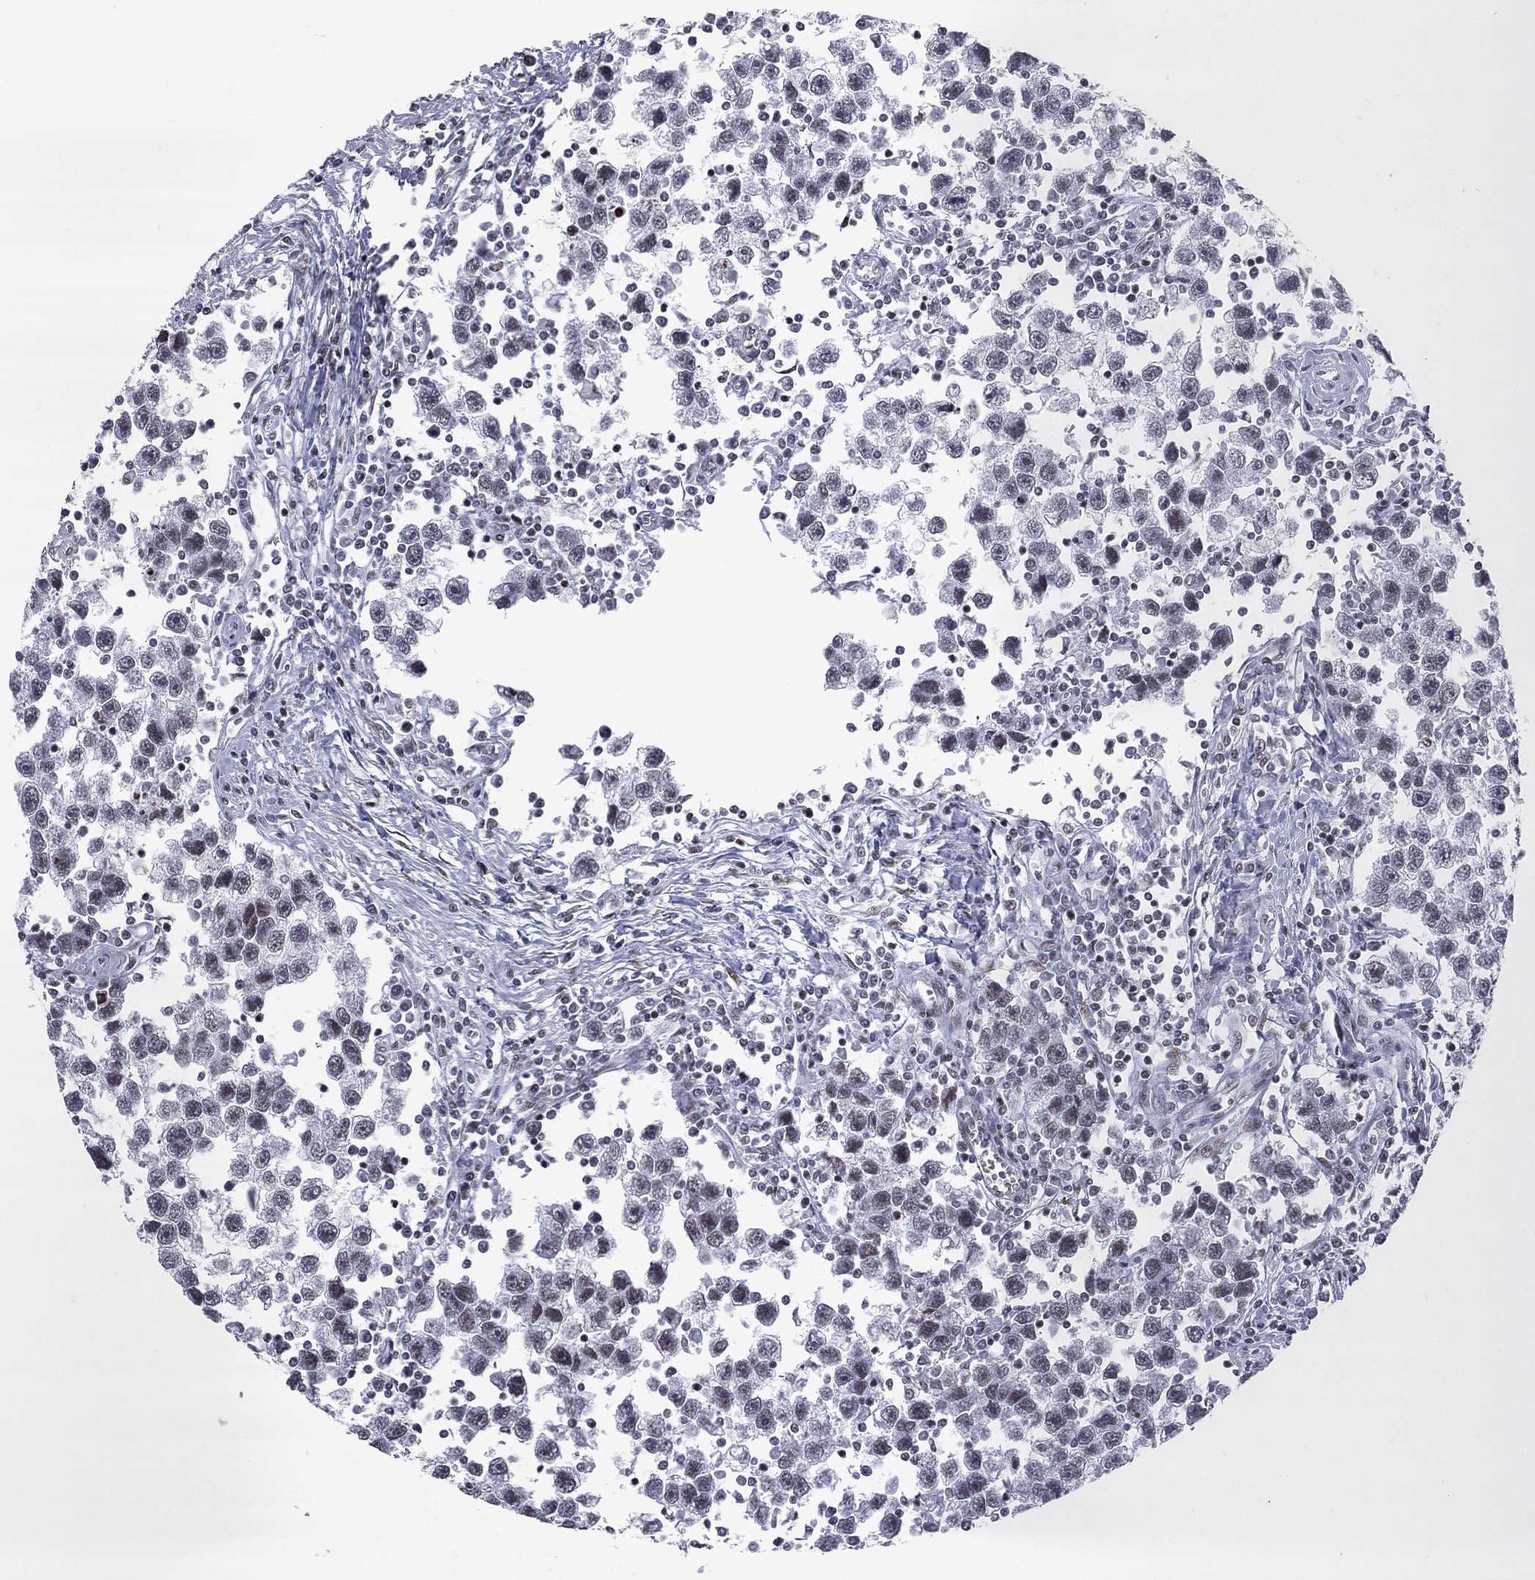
{"staining": {"intensity": "negative", "quantity": "none", "location": "none"}, "tissue": "testis cancer", "cell_type": "Tumor cells", "image_type": "cancer", "snomed": [{"axis": "morphology", "description": "Seminoma, NOS"}, {"axis": "topography", "description": "Testis"}], "caption": "This is an immunohistochemistry image of human testis cancer. There is no staining in tumor cells.", "gene": "ZBTB47", "patient": {"sex": "male", "age": 30}}